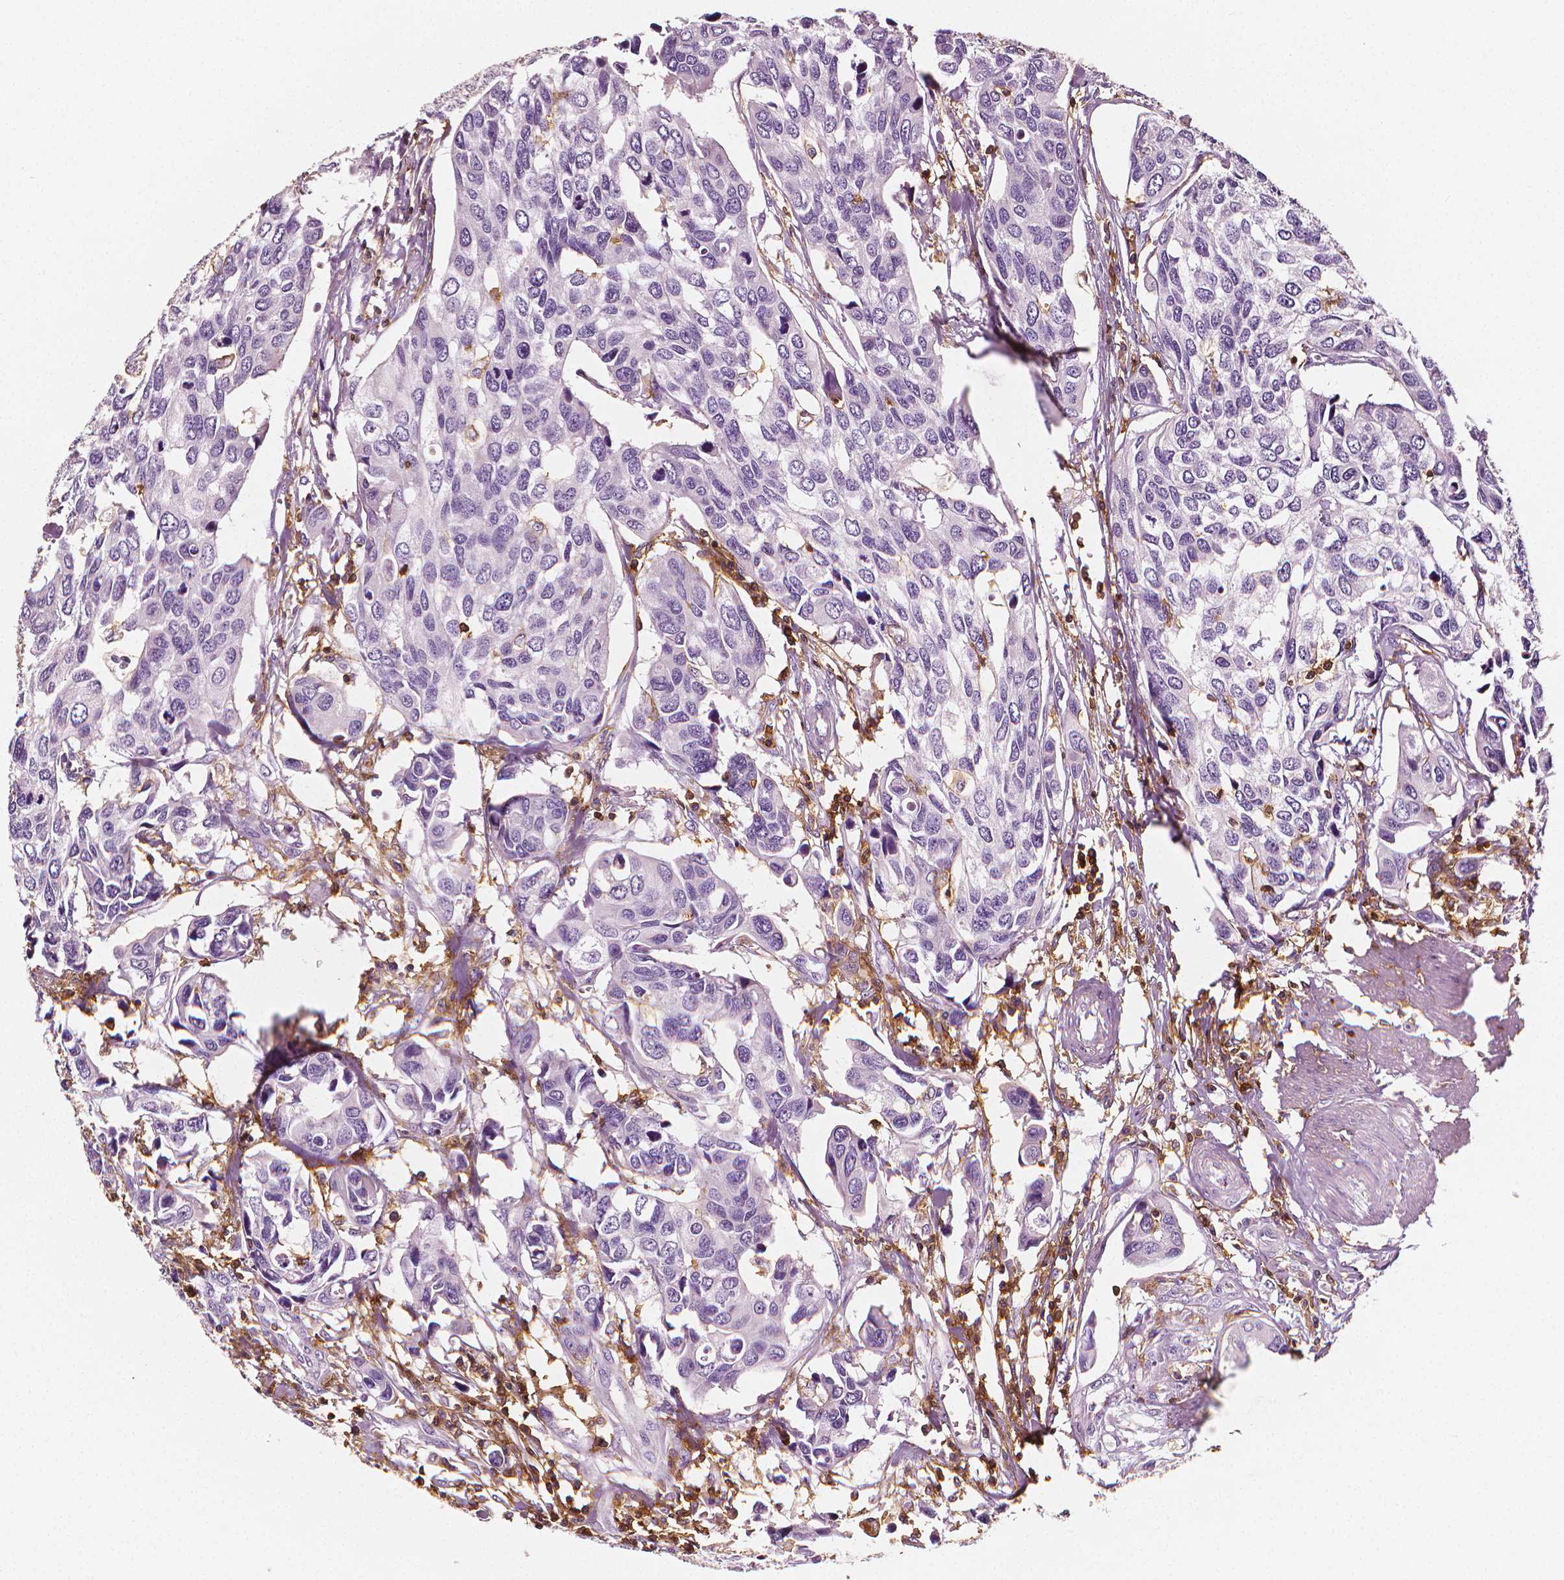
{"staining": {"intensity": "negative", "quantity": "none", "location": "none"}, "tissue": "urothelial cancer", "cell_type": "Tumor cells", "image_type": "cancer", "snomed": [{"axis": "morphology", "description": "Urothelial carcinoma, High grade"}, {"axis": "topography", "description": "Urinary bladder"}], "caption": "IHC histopathology image of human high-grade urothelial carcinoma stained for a protein (brown), which shows no positivity in tumor cells.", "gene": "PTPRC", "patient": {"sex": "male", "age": 60}}